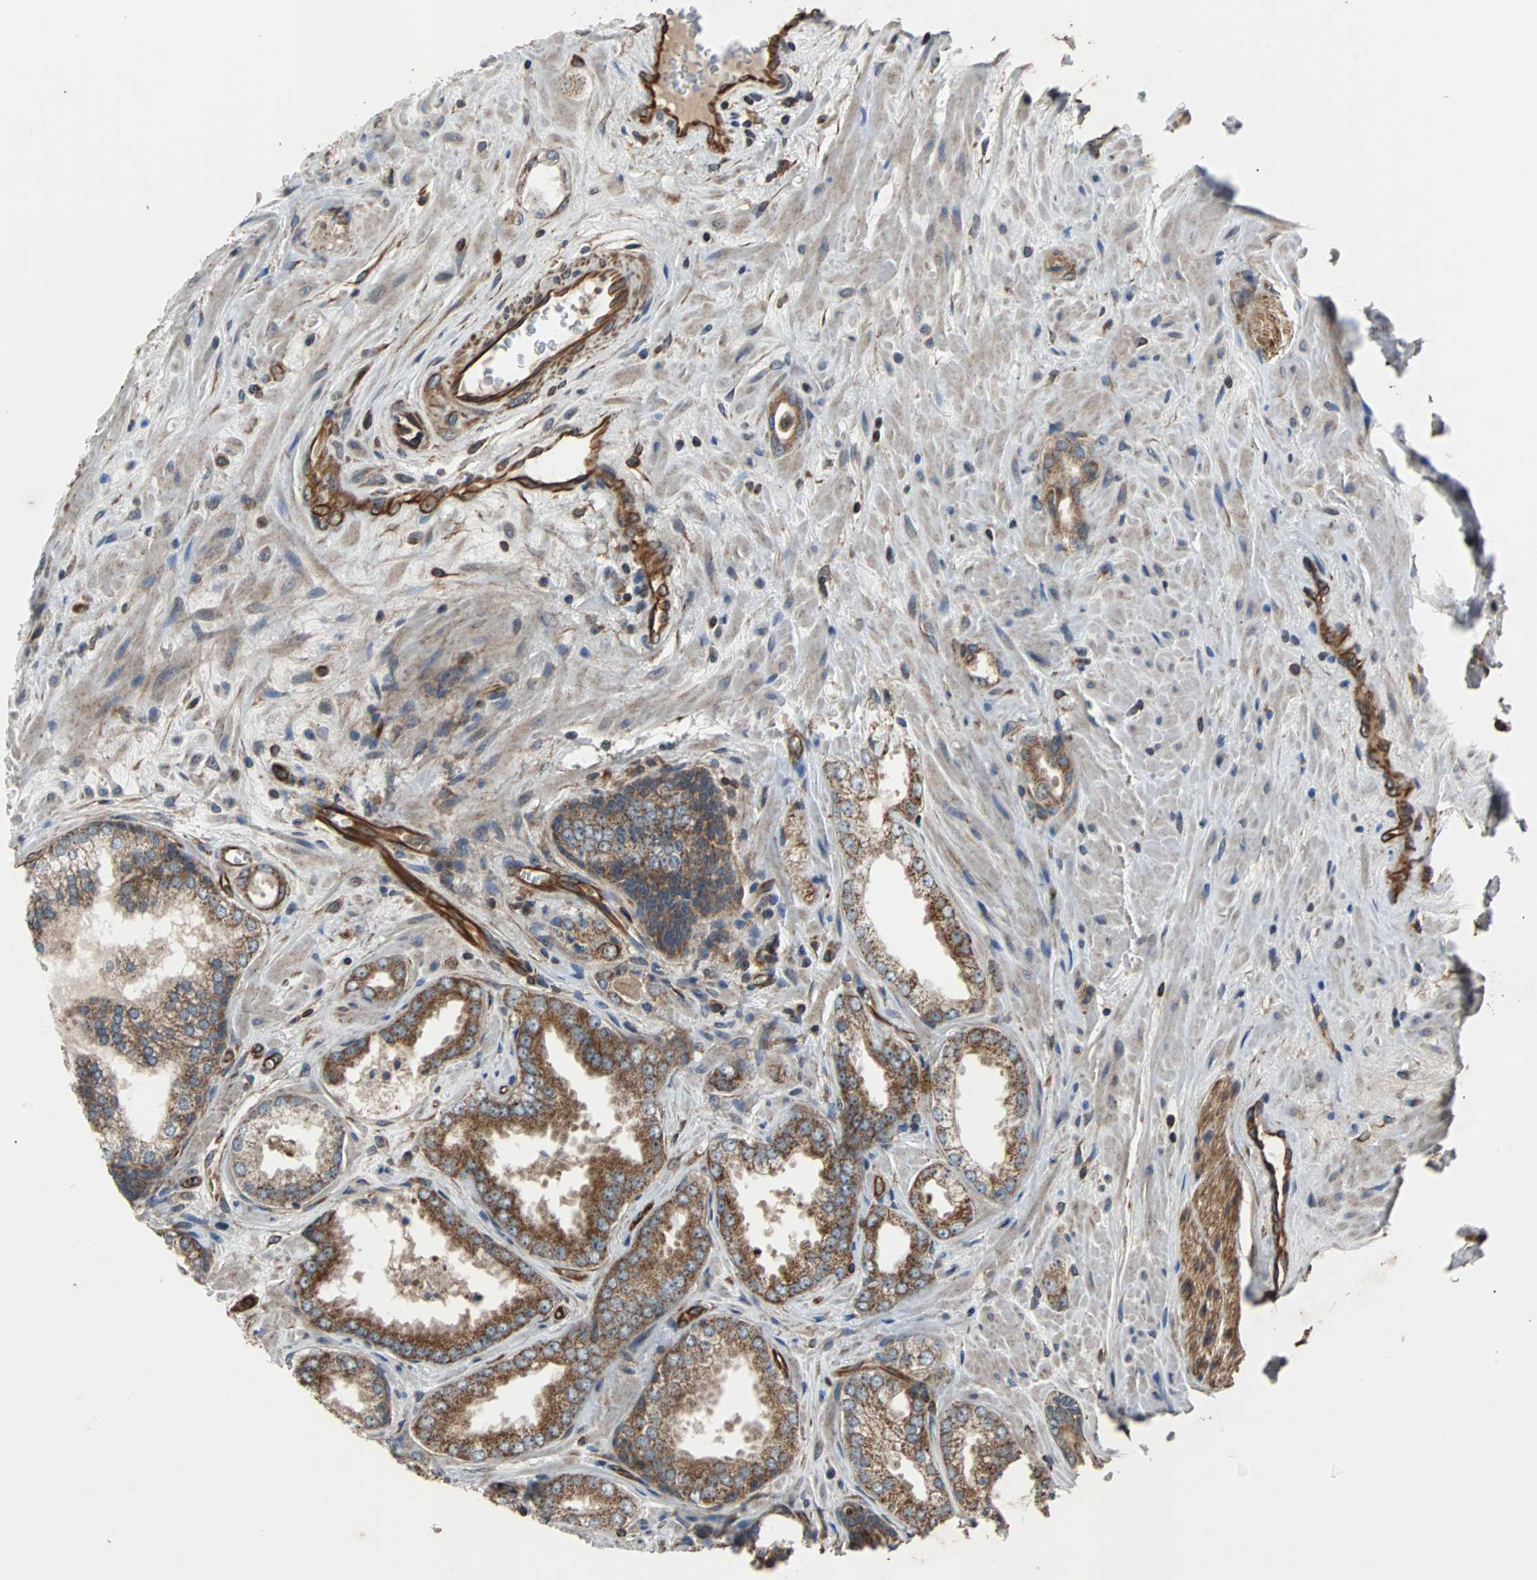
{"staining": {"intensity": "moderate", "quantity": ">75%", "location": "cytoplasmic/membranous"}, "tissue": "prostate cancer", "cell_type": "Tumor cells", "image_type": "cancer", "snomed": [{"axis": "morphology", "description": "Adenocarcinoma, Low grade"}, {"axis": "topography", "description": "Prostate"}], "caption": "Protein analysis of prostate cancer tissue reveals moderate cytoplasmic/membranous staining in approximately >75% of tumor cells.", "gene": "ACTR3", "patient": {"sex": "male", "age": 60}}